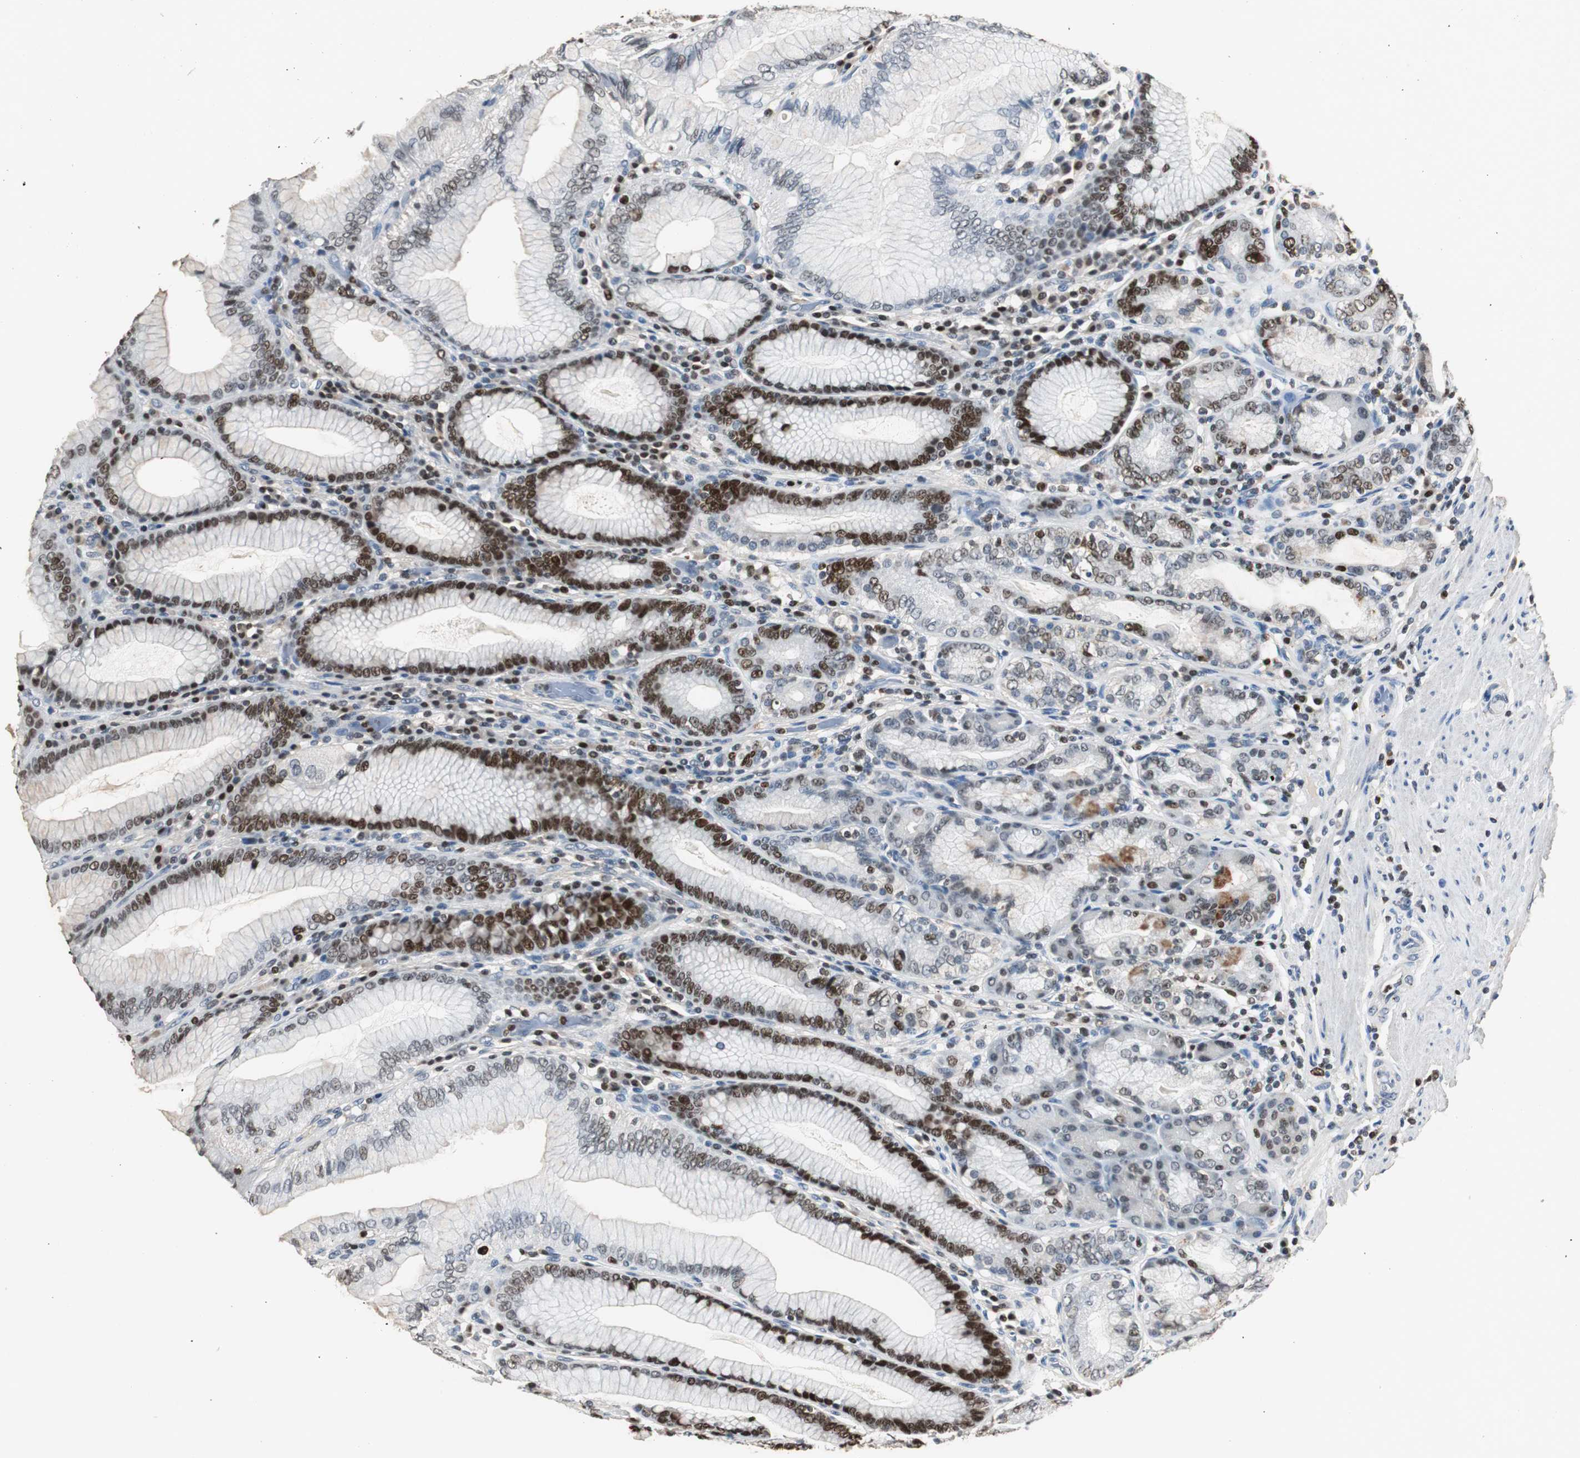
{"staining": {"intensity": "strong", "quantity": "25%-75%", "location": "cytoplasmic/membranous,nuclear"}, "tissue": "stomach", "cell_type": "Glandular cells", "image_type": "normal", "snomed": [{"axis": "morphology", "description": "Normal tissue, NOS"}, {"axis": "topography", "description": "Stomach, lower"}], "caption": "Immunohistochemical staining of unremarkable stomach exhibits high levels of strong cytoplasmic/membranous,nuclear staining in about 25%-75% of glandular cells.", "gene": "FEN1", "patient": {"sex": "female", "age": 76}}